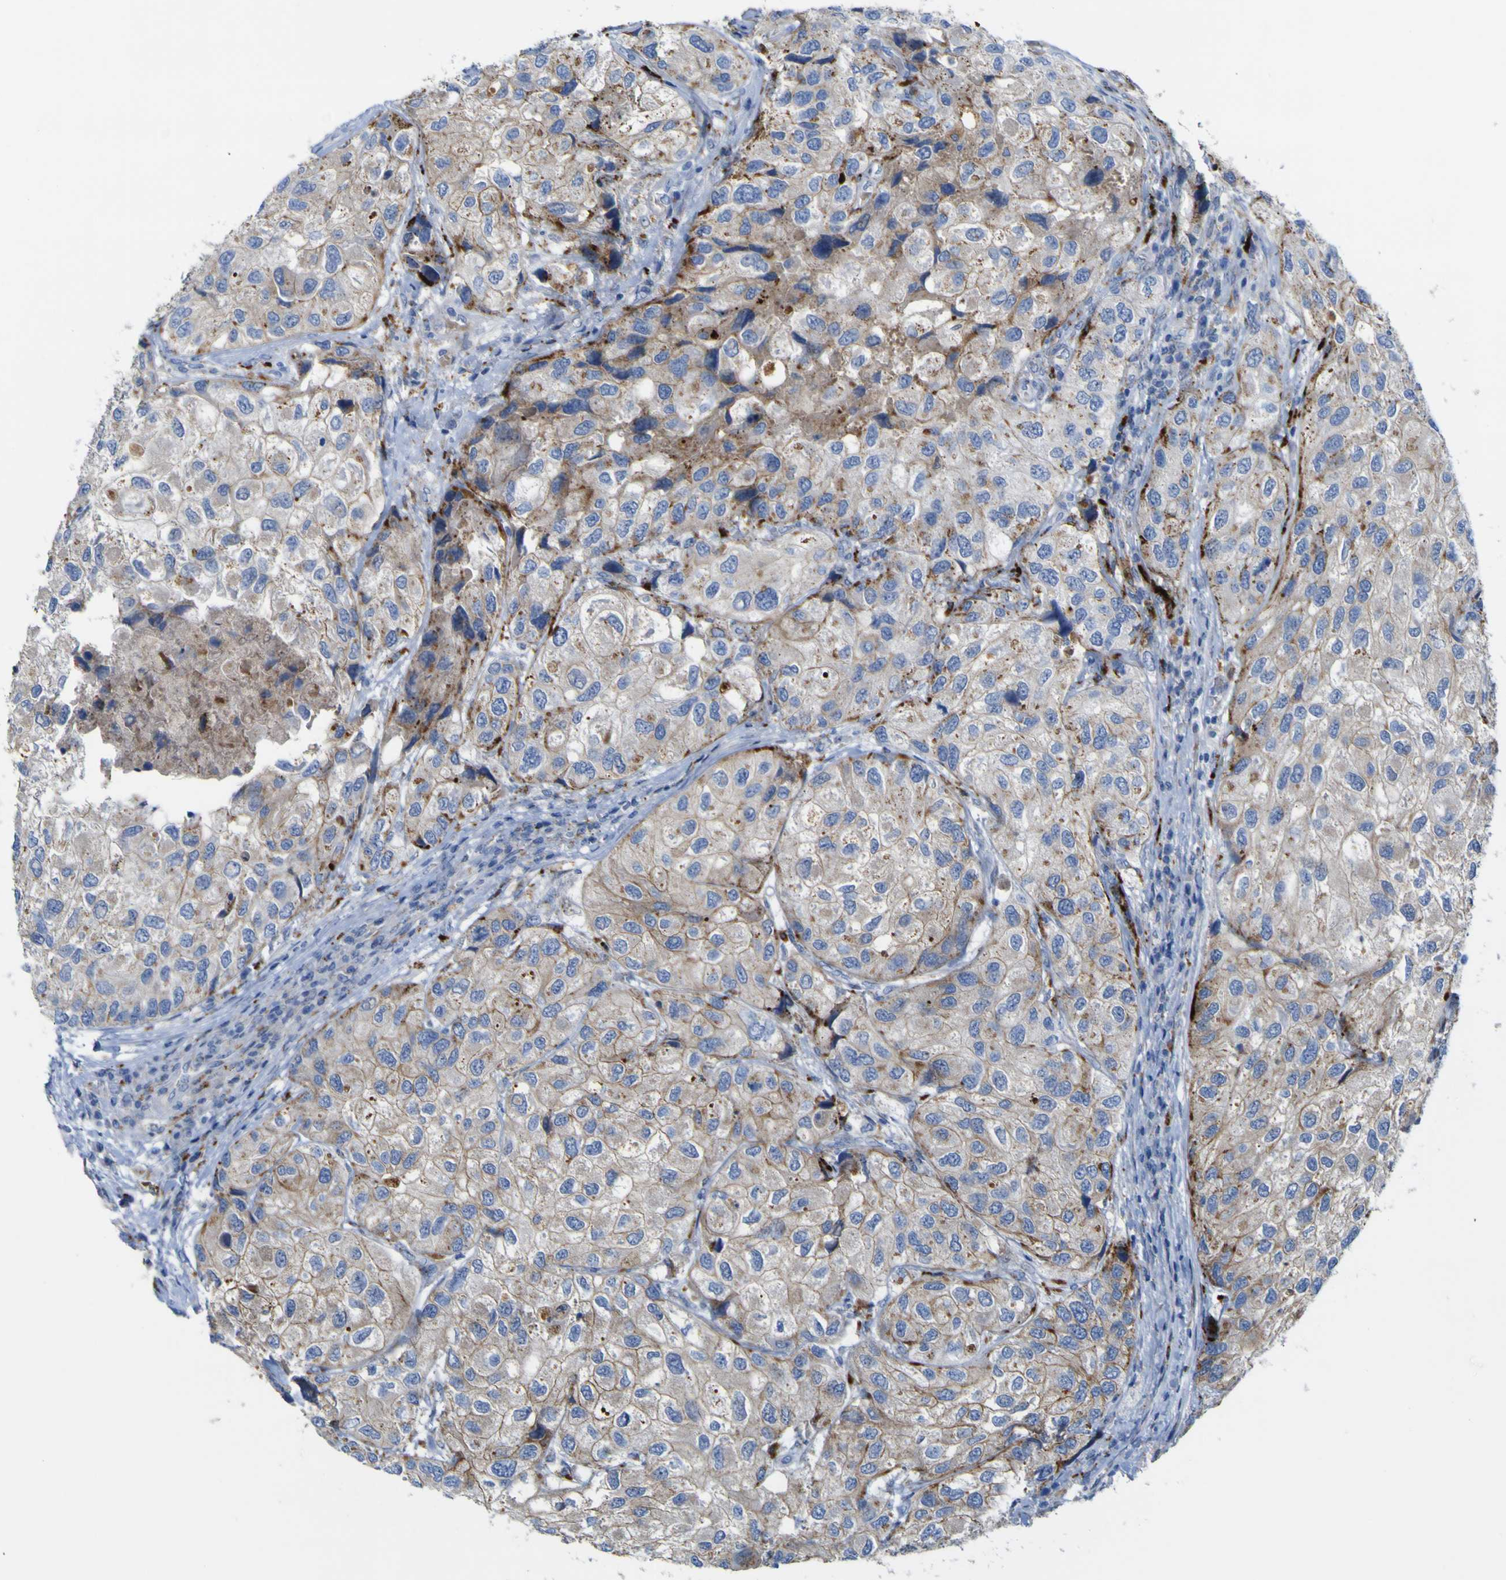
{"staining": {"intensity": "moderate", "quantity": "25%-75%", "location": "cytoplasmic/membranous"}, "tissue": "urothelial cancer", "cell_type": "Tumor cells", "image_type": "cancer", "snomed": [{"axis": "morphology", "description": "Urothelial carcinoma, High grade"}, {"axis": "topography", "description": "Urinary bladder"}], "caption": "Protein expression analysis of human urothelial carcinoma (high-grade) reveals moderate cytoplasmic/membranous staining in about 25%-75% of tumor cells. The staining was performed using DAB (3,3'-diaminobenzidine), with brown indicating positive protein expression. Nuclei are stained blue with hematoxylin.", "gene": "PTPRF", "patient": {"sex": "female", "age": 64}}